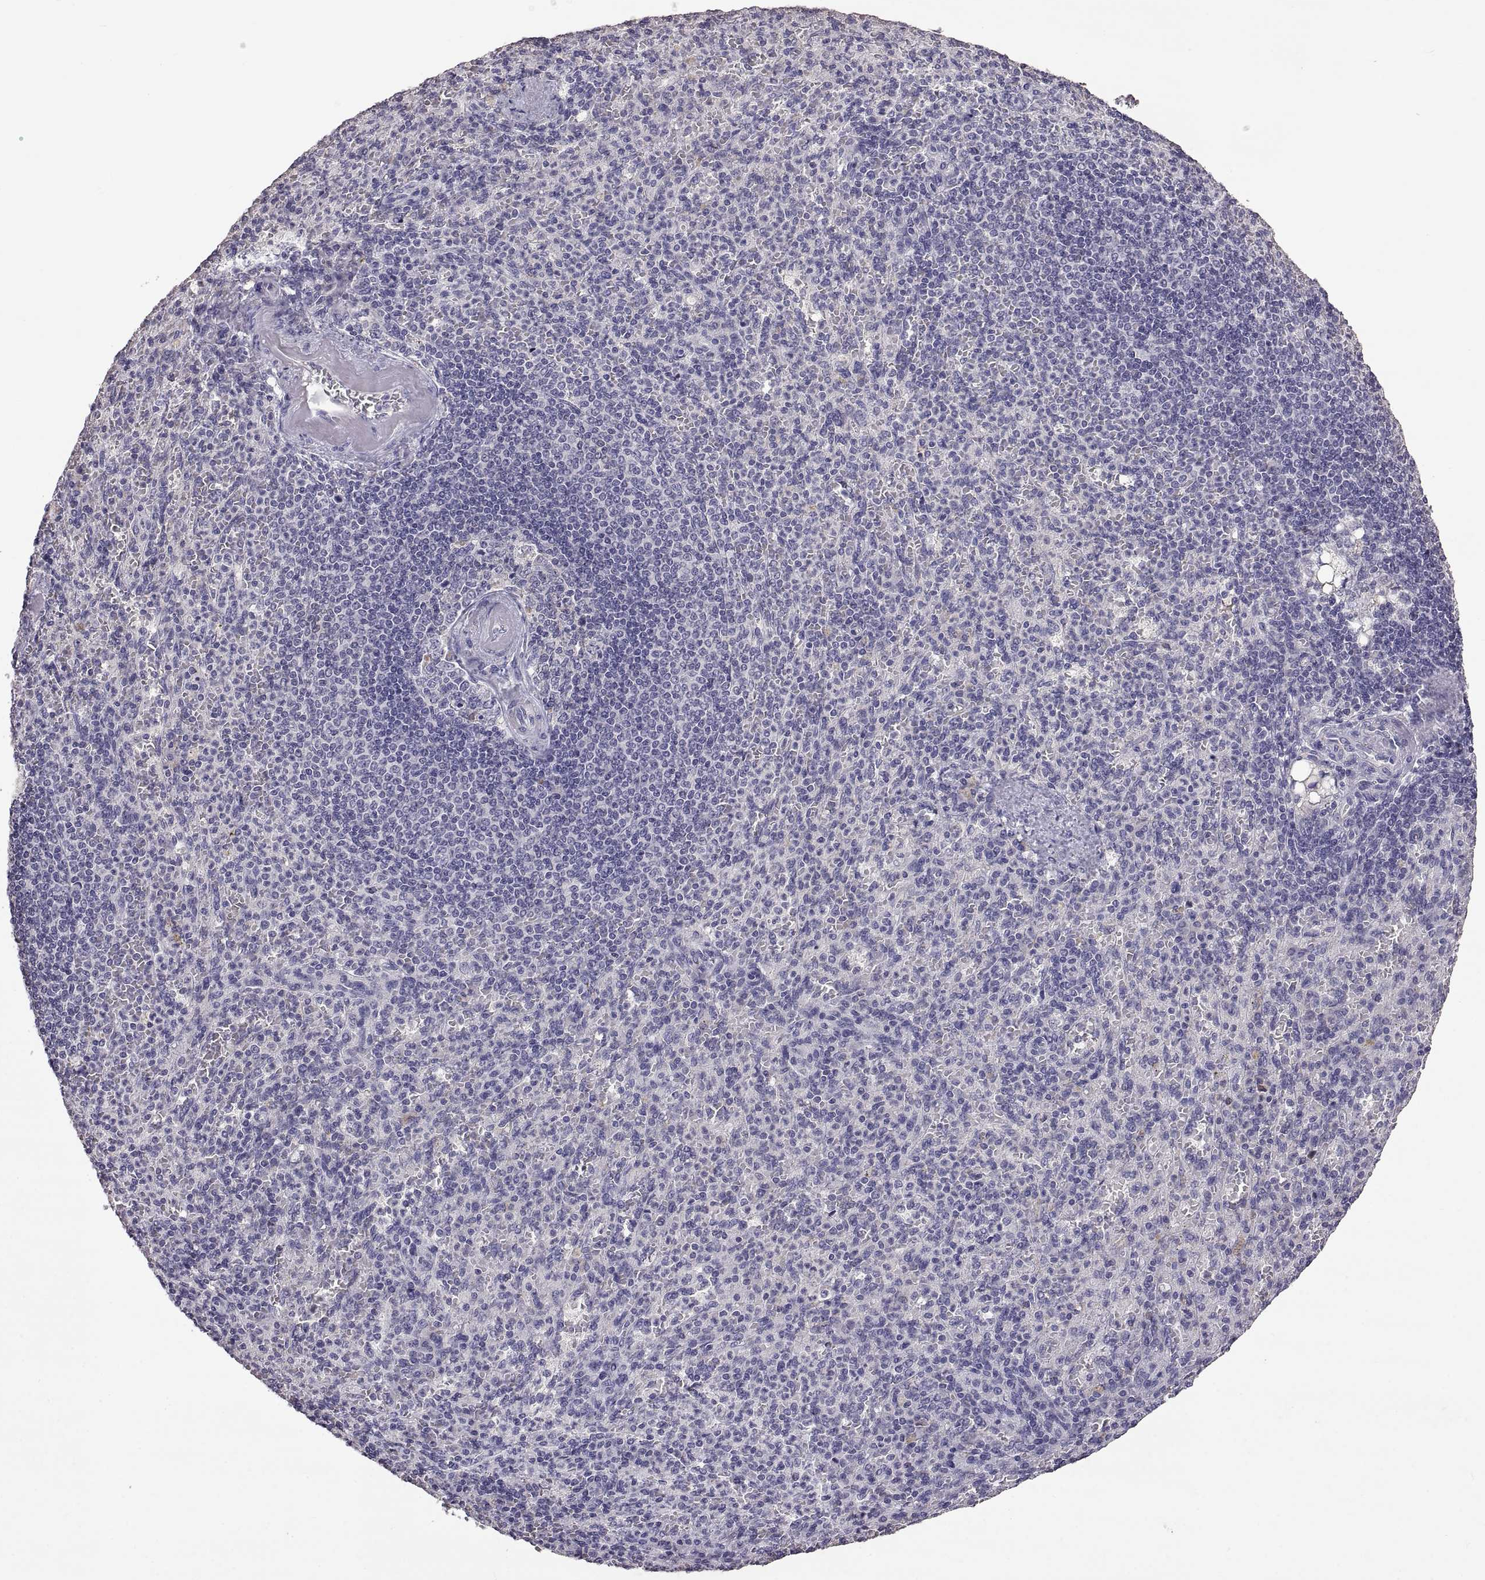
{"staining": {"intensity": "negative", "quantity": "none", "location": "none"}, "tissue": "spleen", "cell_type": "Cells in red pulp", "image_type": "normal", "snomed": [{"axis": "morphology", "description": "Normal tissue, NOS"}, {"axis": "topography", "description": "Spleen"}], "caption": "Human spleen stained for a protein using immunohistochemistry exhibits no staining in cells in red pulp.", "gene": "DEFB136", "patient": {"sex": "female", "age": 74}}